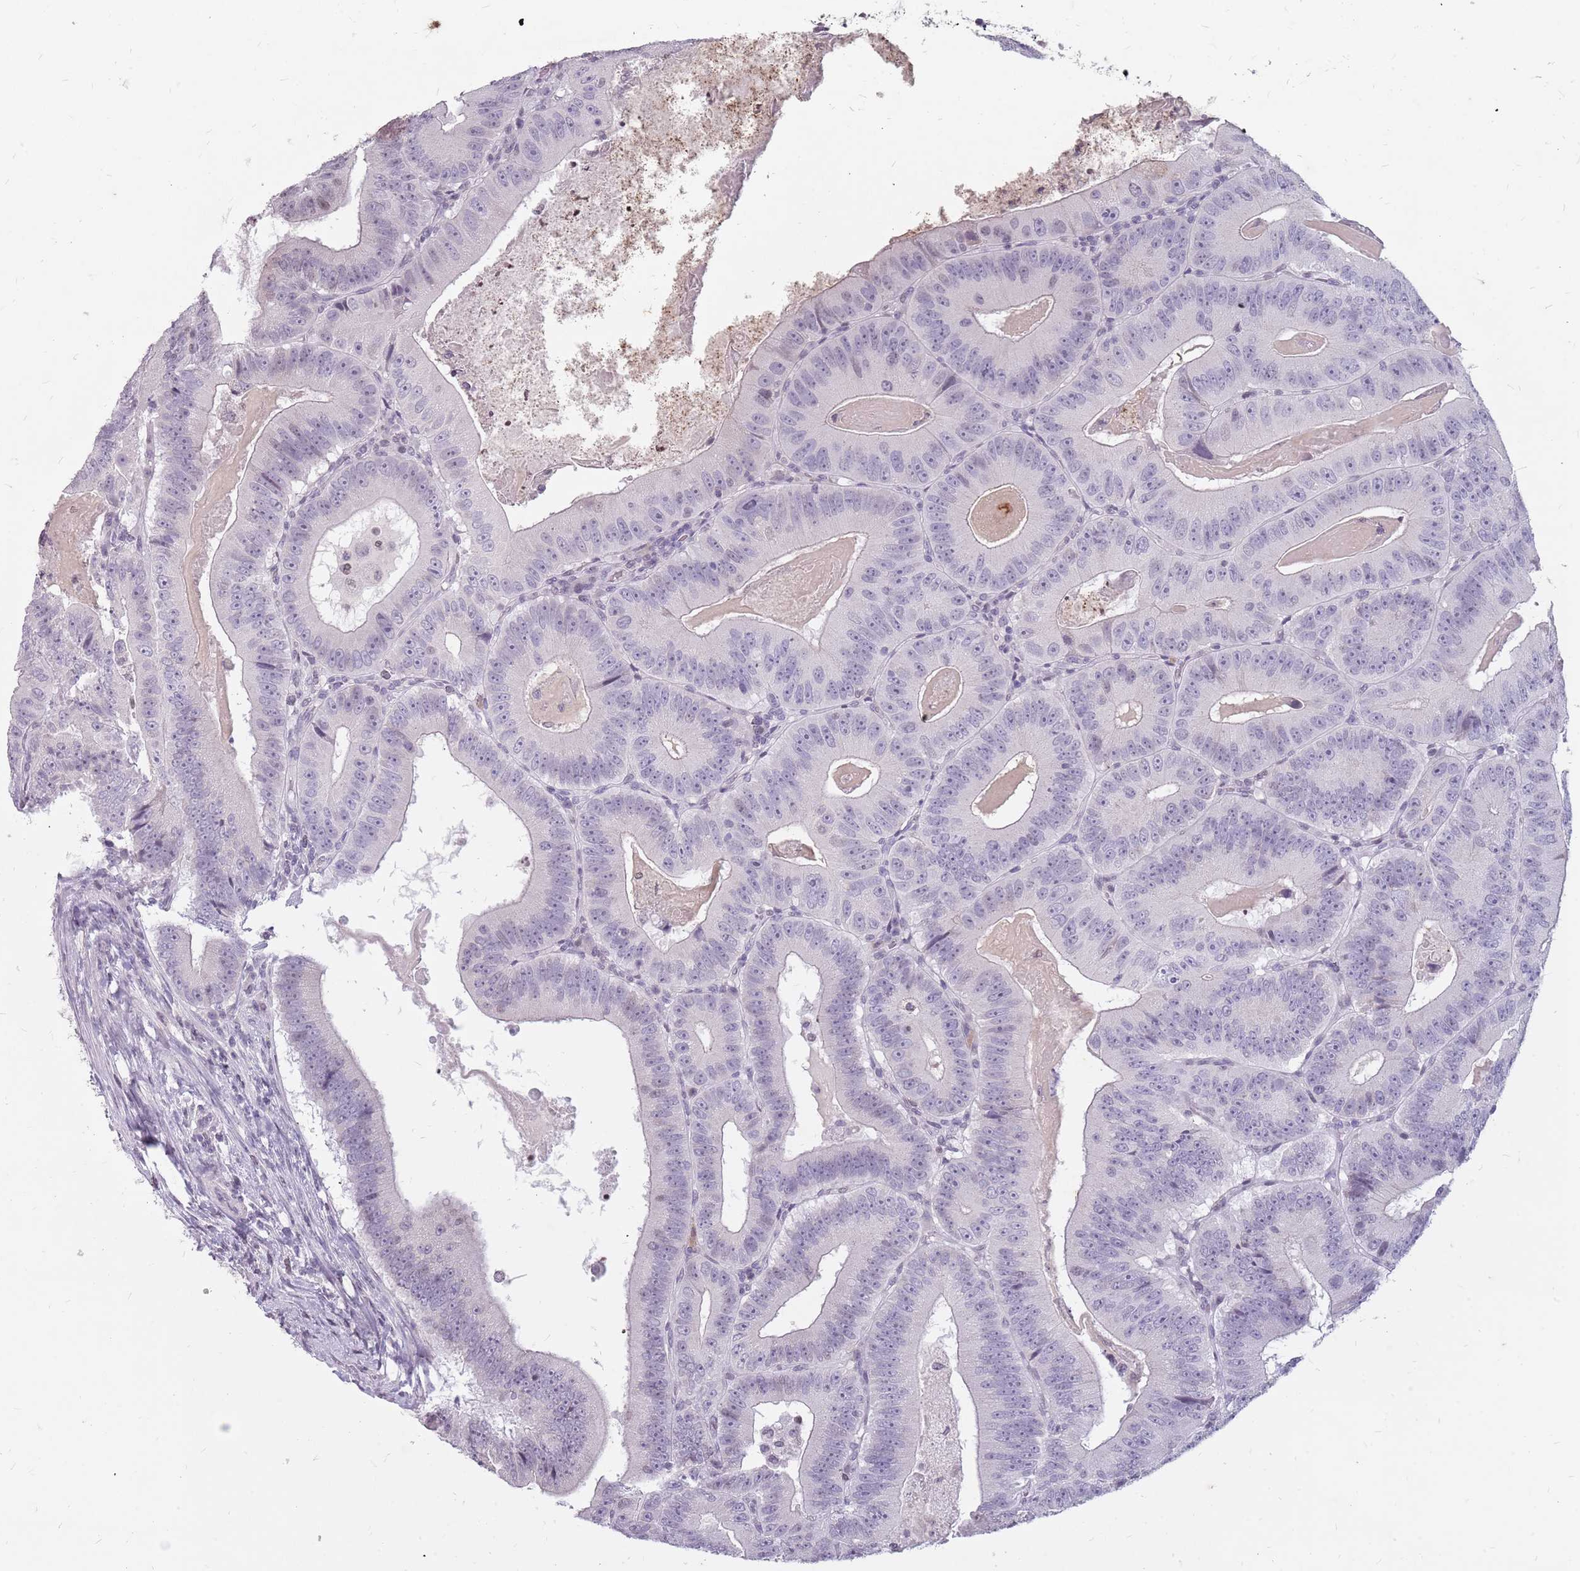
{"staining": {"intensity": "negative", "quantity": "none", "location": "none"}, "tissue": "colorectal cancer", "cell_type": "Tumor cells", "image_type": "cancer", "snomed": [{"axis": "morphology", "description": "Adenocarcinoma, NOS"}, {"axis": "topography", "description": "Colon"}], "caption": "DAB (3,3'-diaminobenzidine) immunohistochemical staining of colorectal cancer reveals no significant expression in tumor cells.", "gene": "NEK6", "patient": {"sex": "female", "age": 86}}